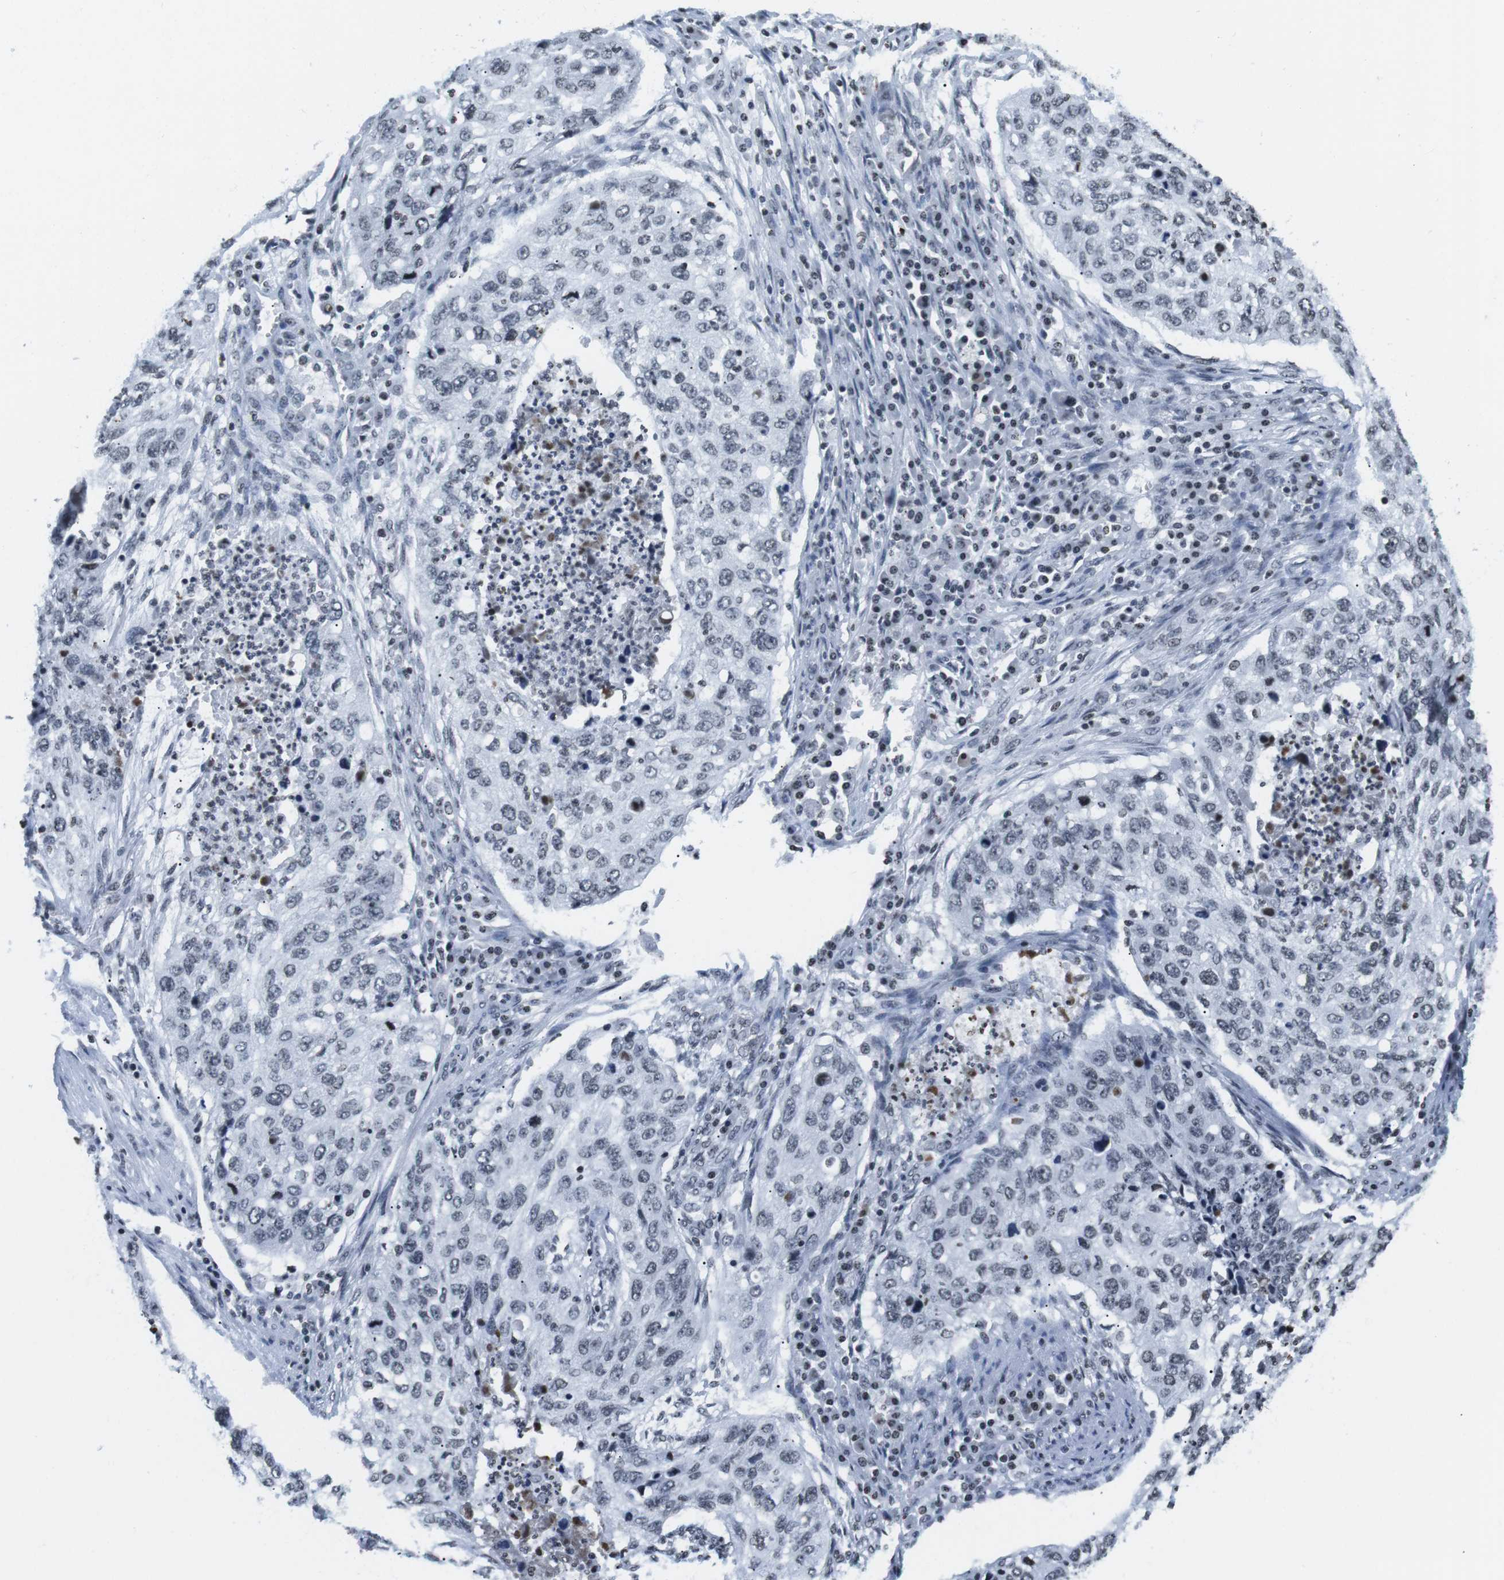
{"staining": {"intensity": "negative", "quantity": "none", "location": "none"}, "tissue": "lung cancer", "cell_type": "Tumor cells", "image_type": "cancer", "snomed": [{"axis": "morphology", "description": "Squamous cell carcinoma, NOS"}, {"axis": "topography", "description": "Lung"}], "caption": "Immunohistochemistry photomicrograph of neoplastic tissue: squamous cell carcinoma (lung) stained with DAB (3,3'-diaminobenzidine) reveals no significant protein expression in tumor cells.", "gene": "E2F2", "patient": {"sex": "female", "age": 63}}